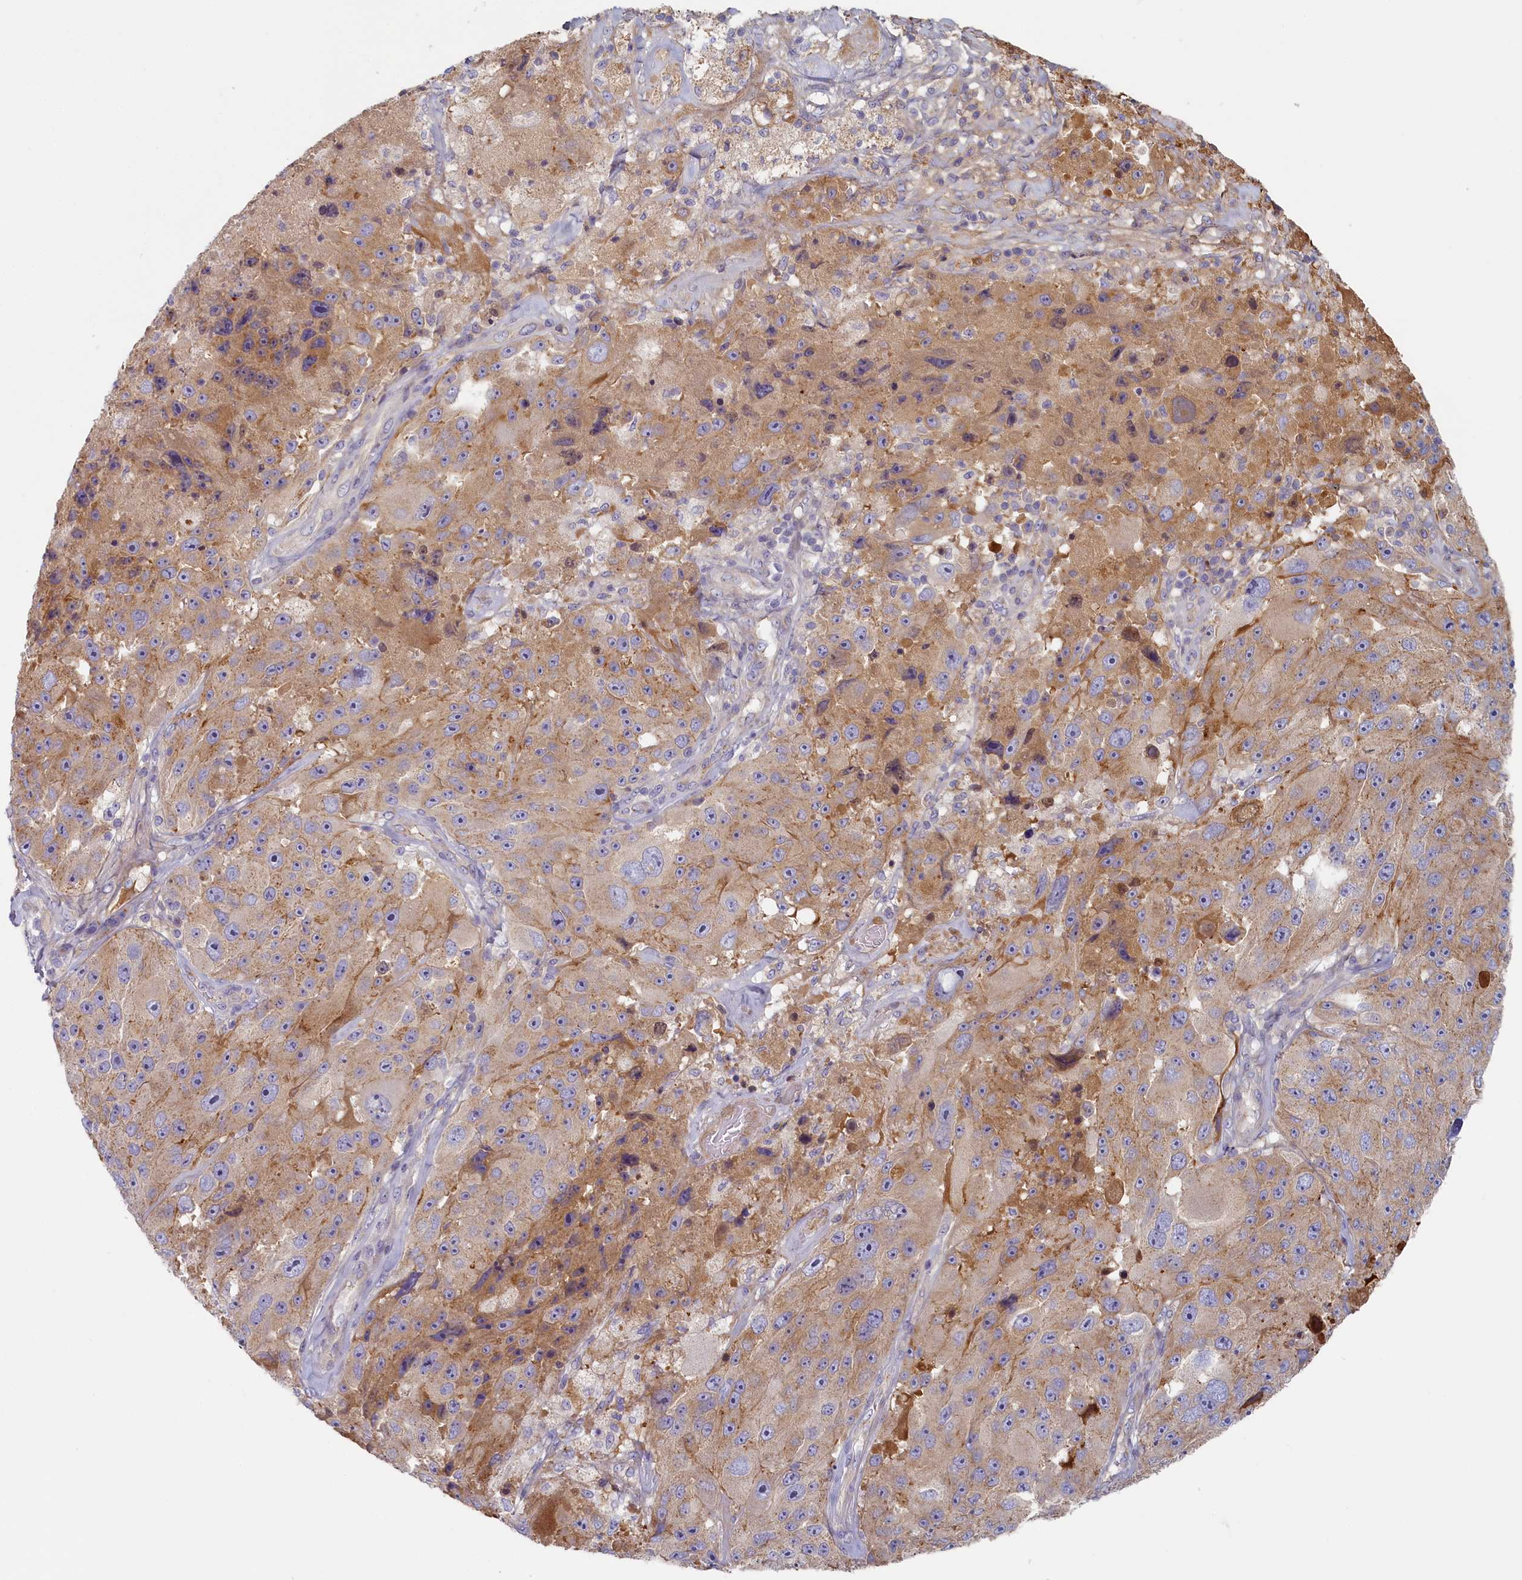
{"staining": {"intensity": "moderate", "quantity": "25%-75%", "location": "cytoplasmic/membranous"}, "tissue": "melanoma", "cell_type": "Tumor cells", "image_type": "cancer", "snomed": [{"axis": "morphology", "description": "Malignant melanoma, Metastatic site"}, {"axis": "topography", "description": "Lymph node"}], "caption": "Melanoma stained for a protein (brown) demonstrates moderate cytoplasmic/membranous positive staining in about 25%-75% of tumor cells.", "gene": "STX16", "patient": {"sex": "male", "age": 62}}